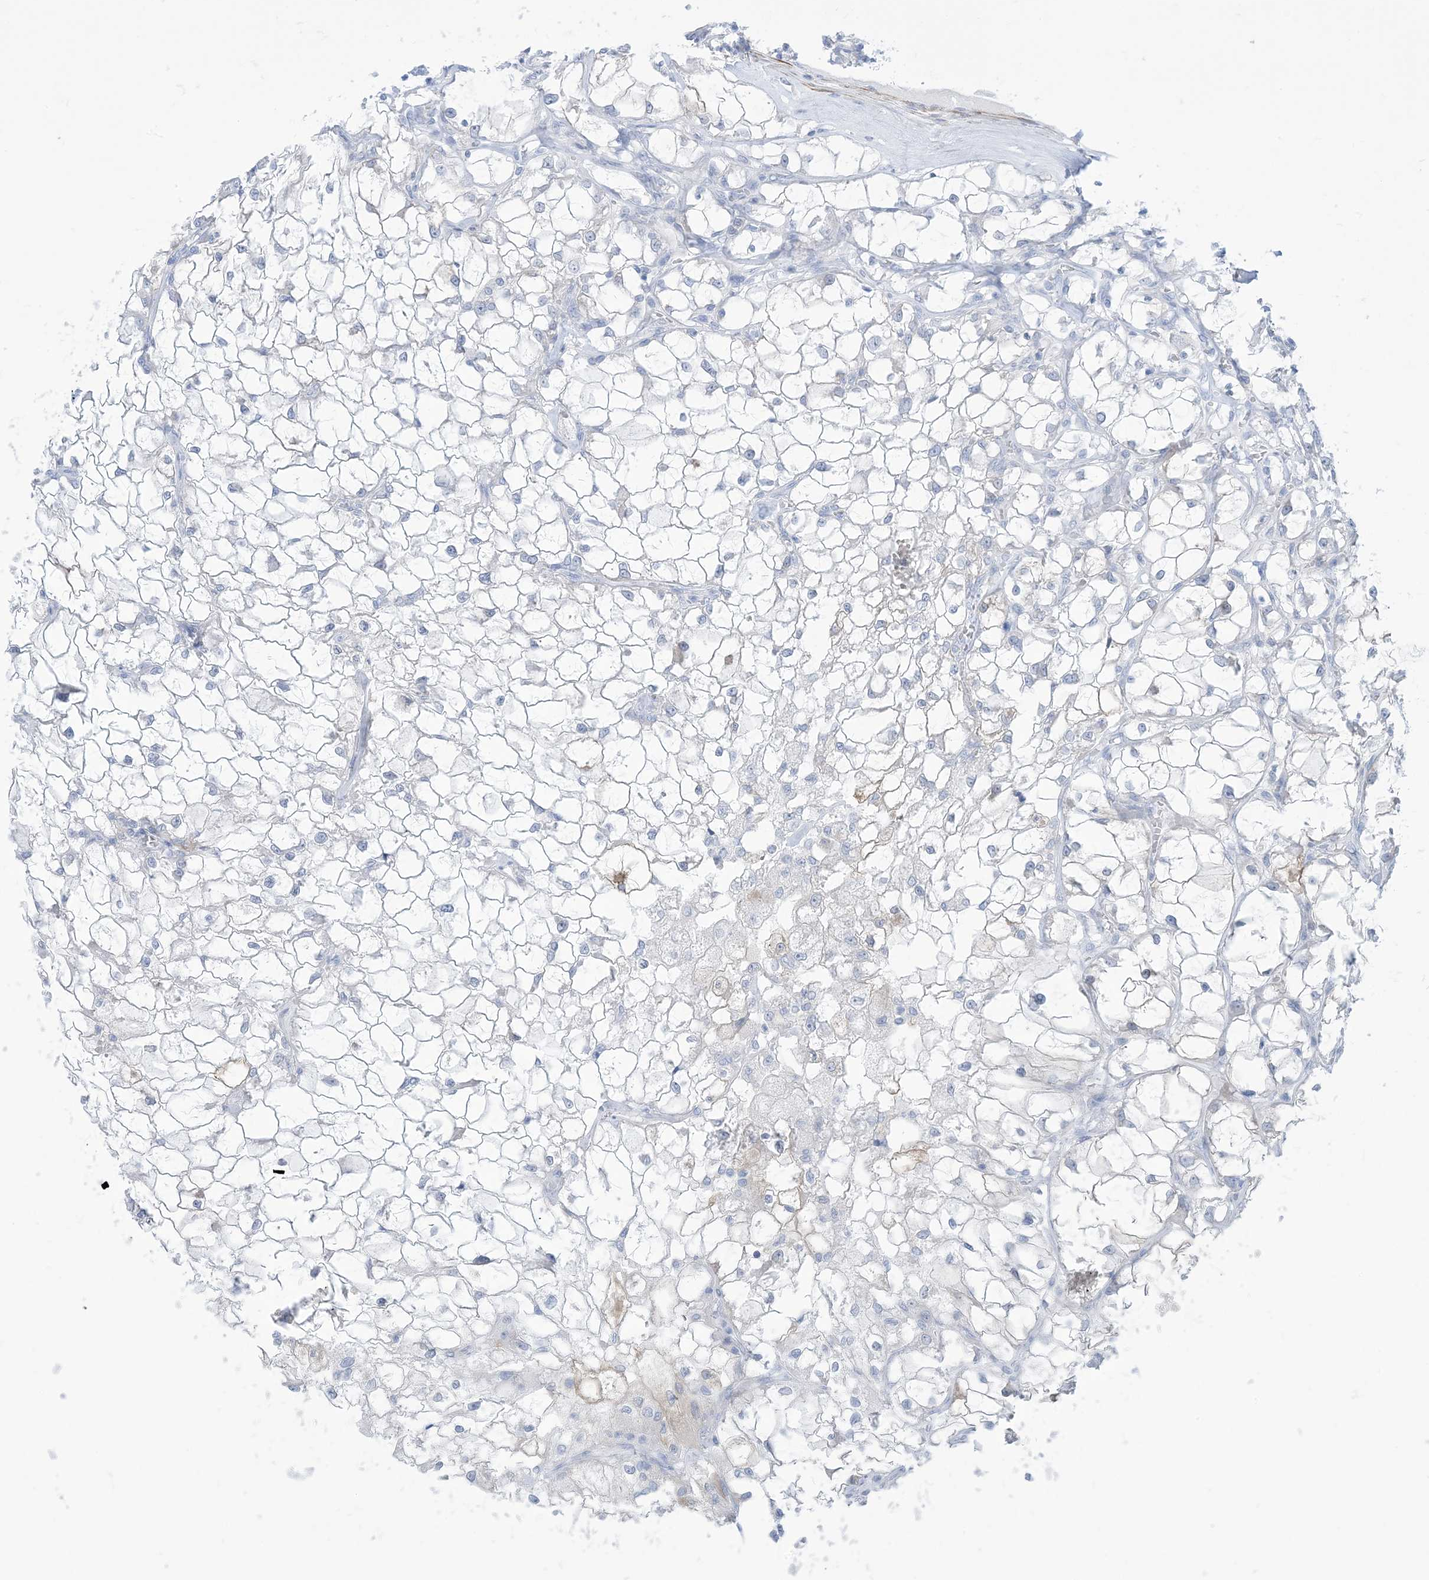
{"staining": {"intensity": "negative", "quantity": "none", "location": "none"}, "tissue": "renal cancer", "cell_type": "Tumor cells", "image_type": "cancer", "snomed": [{"axis": "morphology", "description": "Adenocarcinoma, NOS"}, {"axis": "topography", "description": "Kidney"}], "caption": "The image displays no staining of tumor cells in renal cancer (adenocarcinoma). (Stains: DAB (3,3'-diaminobenzidine) IHC with hematoxylin counter stain, Microscopy: brightfield microscopy at high magnification).", "gene": "MARS2", "patient": {"sex": "female", "age": 69}}